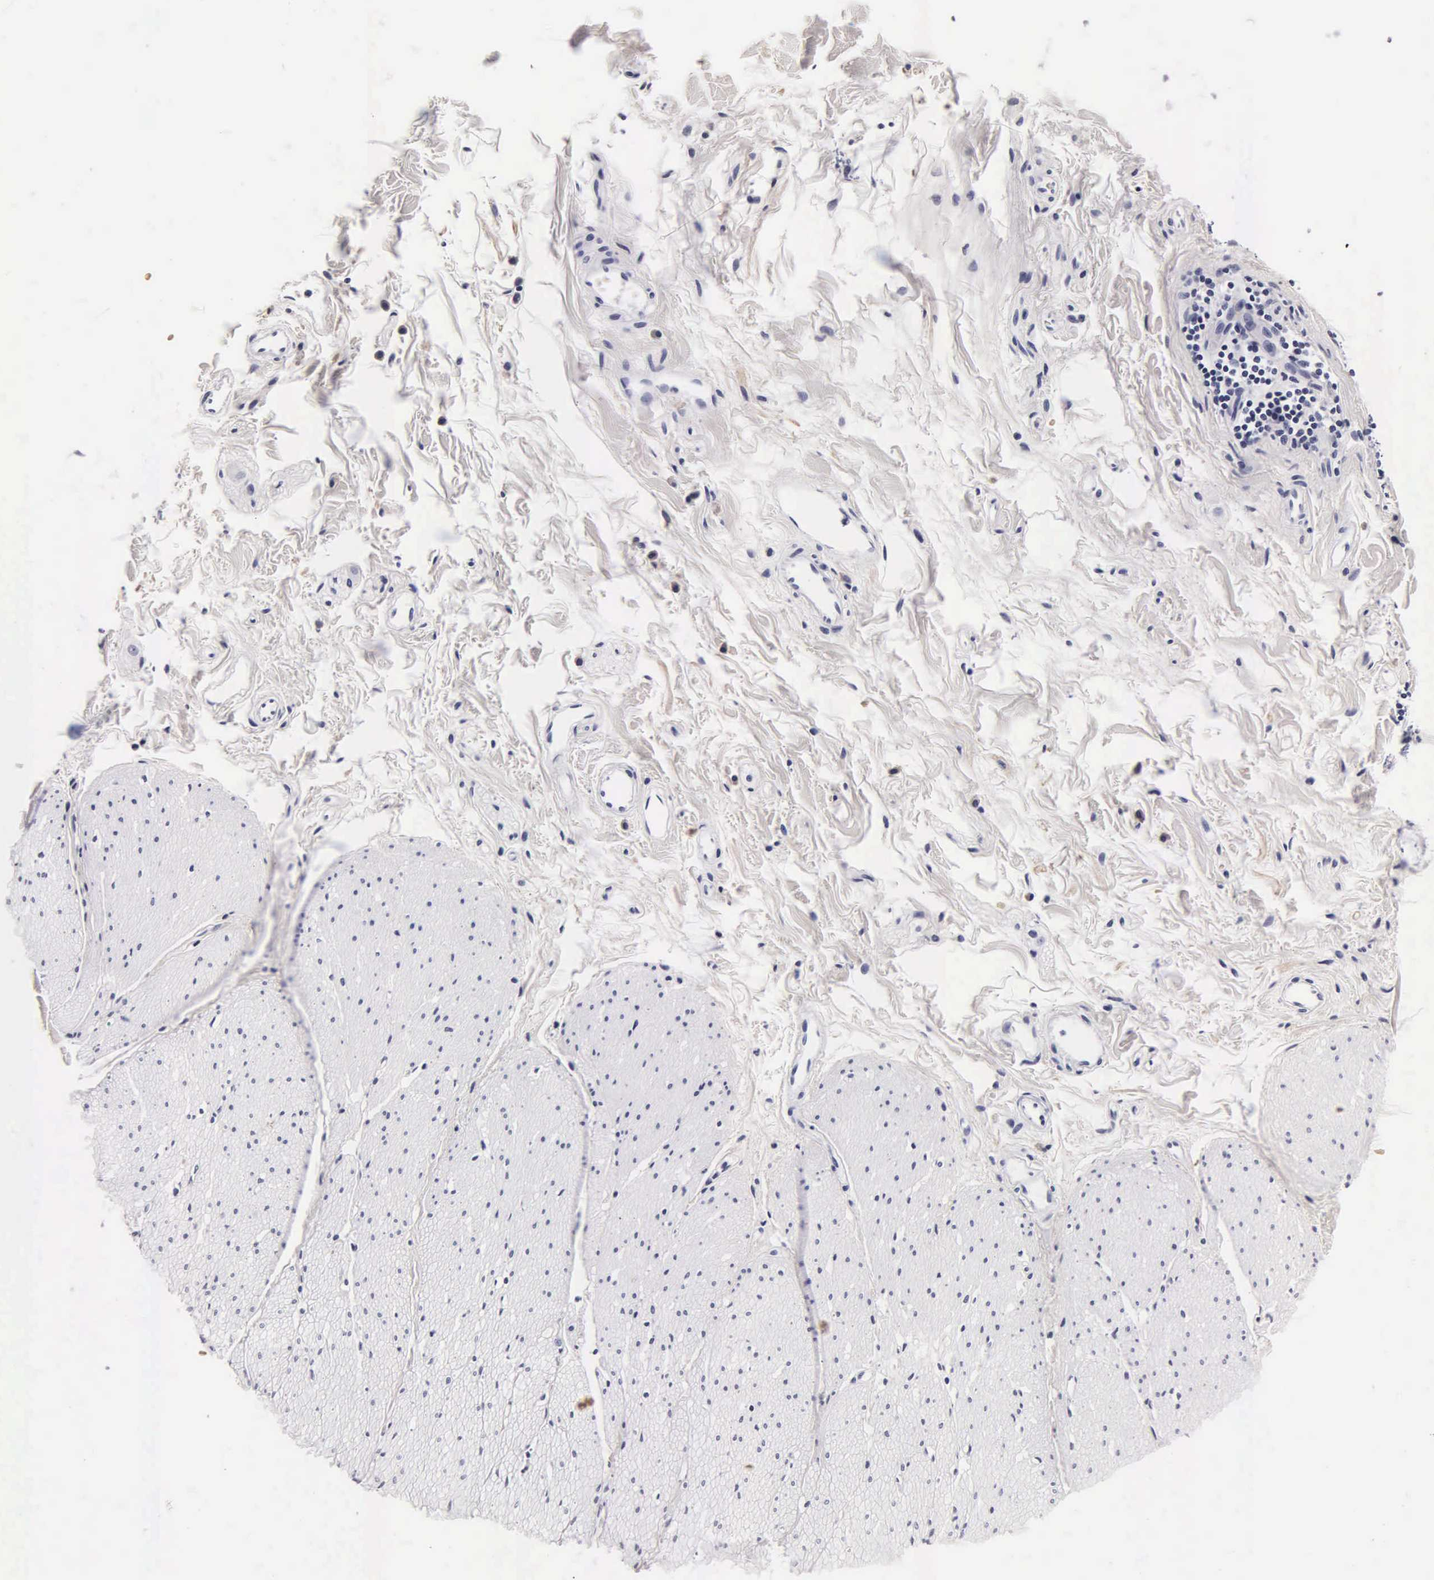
{"staining": {"intensity": "negative", "quantity": "none", "location": "none"}, "tissue": "adipose tissue", "cell_type": "Adipocytes", "image_type": "normal", "snomed": [{"axis": "morphology", "description": "Normal tissue, NOS"}, {"axis": "topography", "description": "Duodenum"}], "caption": "Immunohistochemistry photomicrograph of unremarkable adipose tissue: human adipose tissue stained with DAB (3,3'-diaminobenzidine) exhibits no significant protein expression in adipocytes.", "gene": "CGB3", "patient": {"sex": "male", "age": 63}}